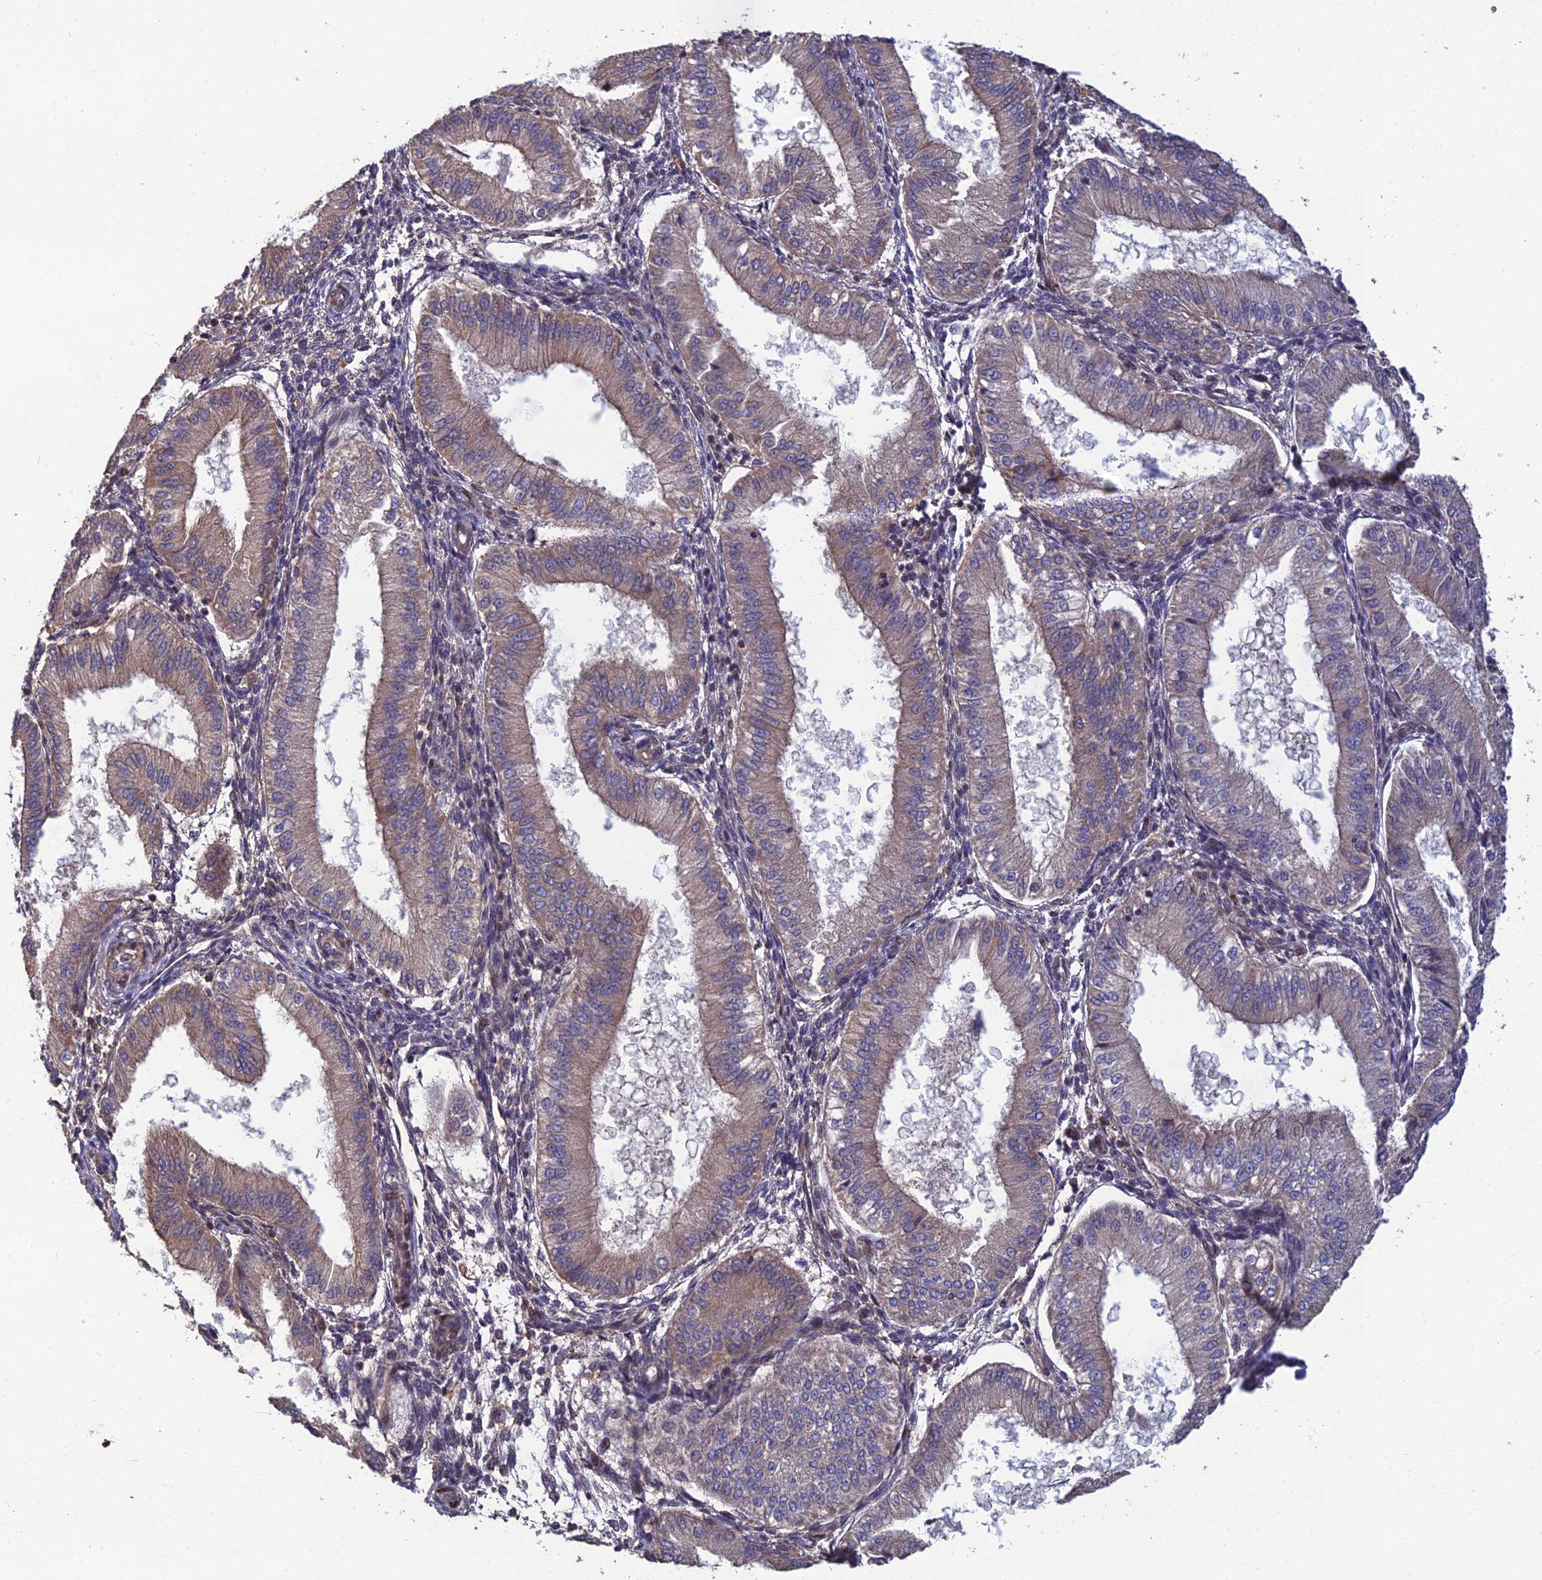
{"staining": {"intensity": "moderate", "quantity": "<25%", "location": "cytoplasmic/membranous"}, "tissue": "endometrium", "cell_type": "Cells in endometrial stroma", "image_type": "normal", "snomed": [{"axis": "morphology", "description": "Normal tissue, NOS"}, {"axis": "topography", "description": "Endometrium"}], "caption": "Immunohistochemistry of unremarkable endometrium demonstrates low levels of moderate cytoplasmic/membranous staining in approximately <25% of cells in endometrial stroma.", "gene": "GALR2", "patient": {"sex": "female", "age": 39}}